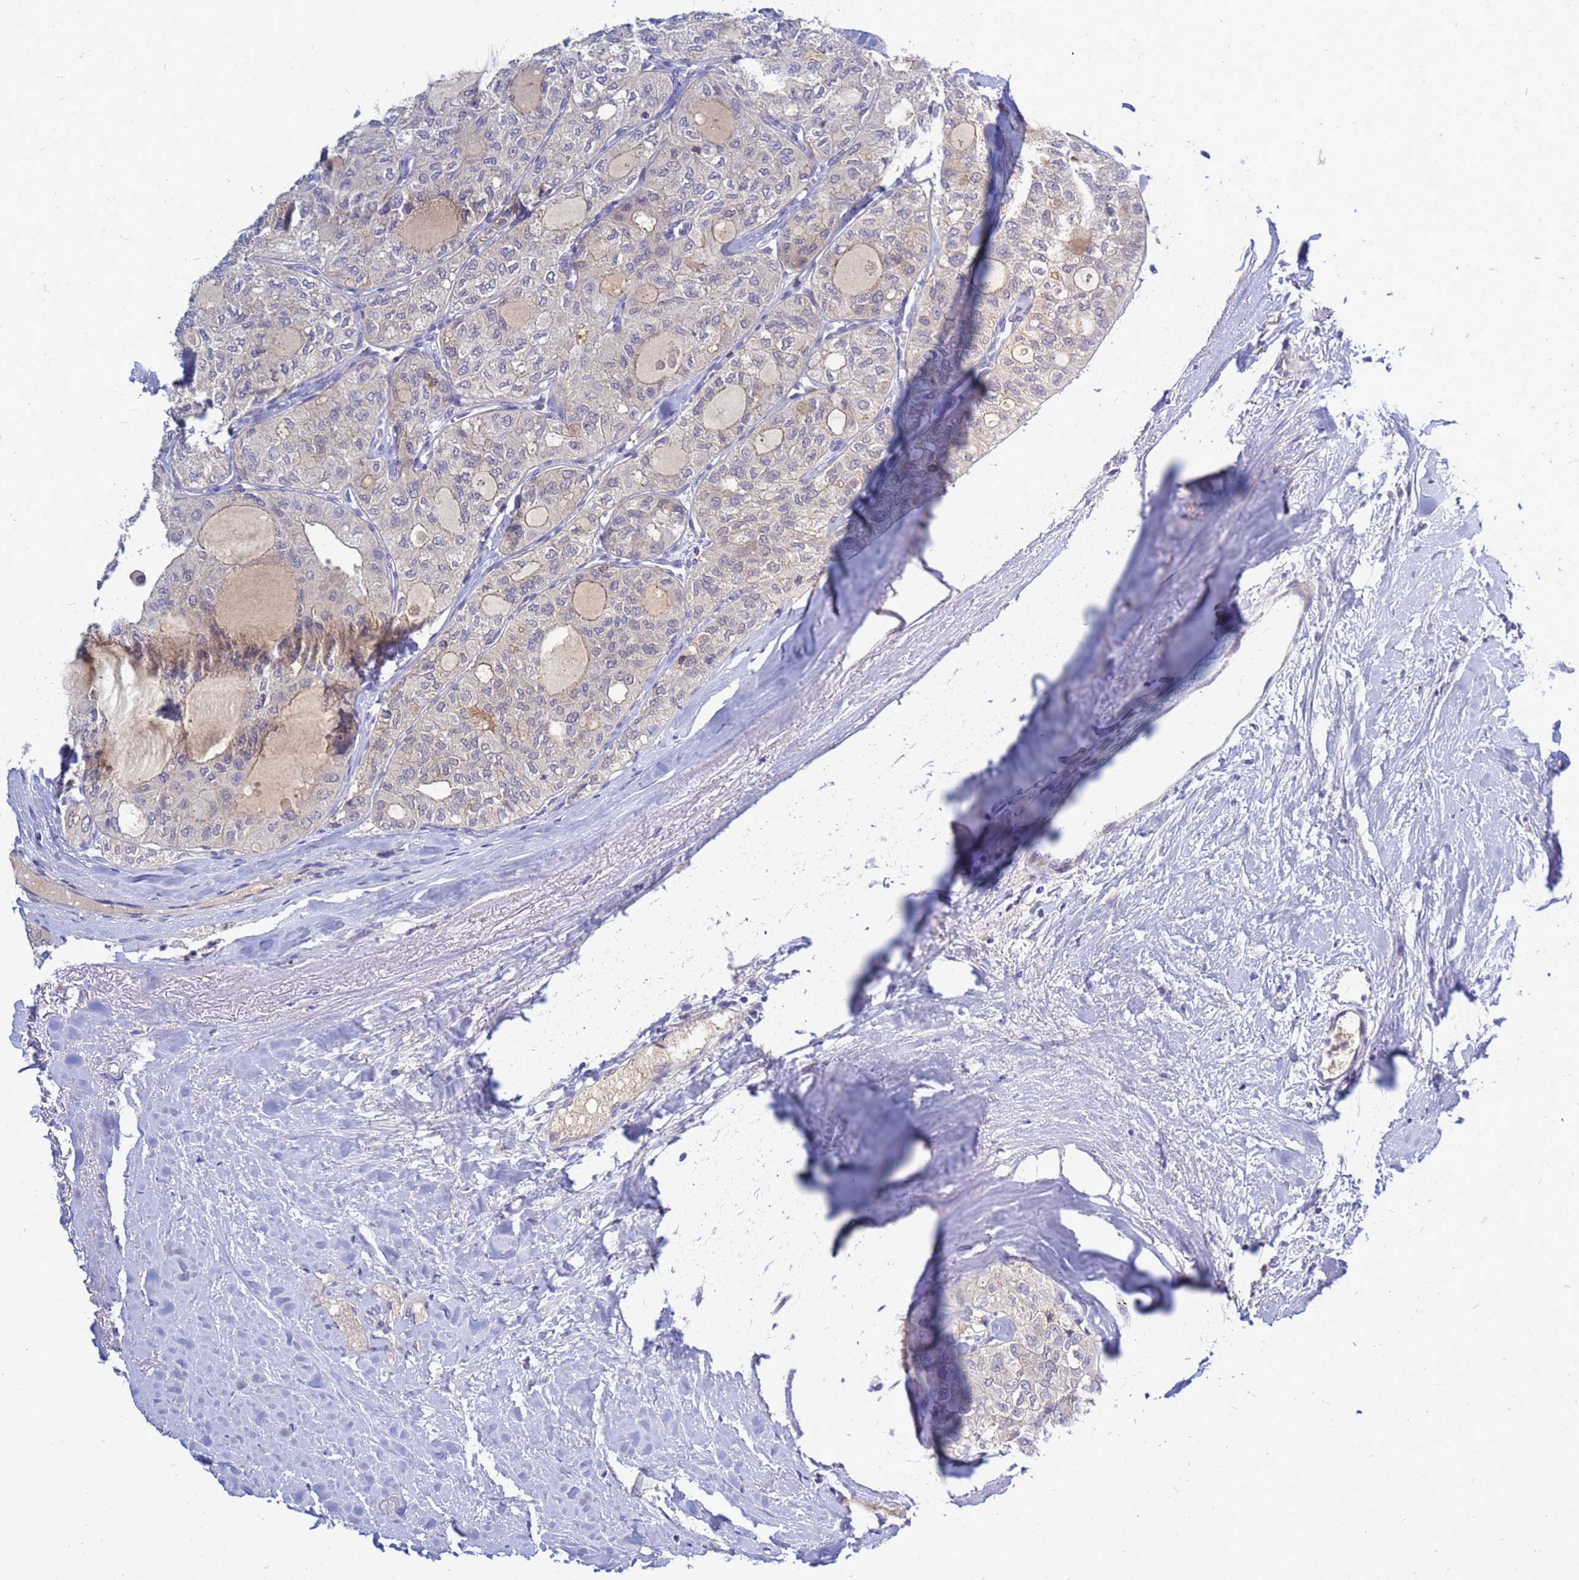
{"staining": {"intensity": "negative", "quantity": "none", "location": "none"}, "tissue": "thyroid cancer", "cell_type": "Tumor cells", "image_type": "cancer", "snomed": [{"axis": "morphology", "description": "Follicular adenoma carcinoma, NOS"}, {"axis": "topography", "description": "Thyroid gland"}], "caption": "This is an IHC micrograph of human thyroid follicular adenoma carcinoma. There is no expression in tumor cells.", "gene": "SRGAP3", "patient": {"sex": "male", "age": 75}}